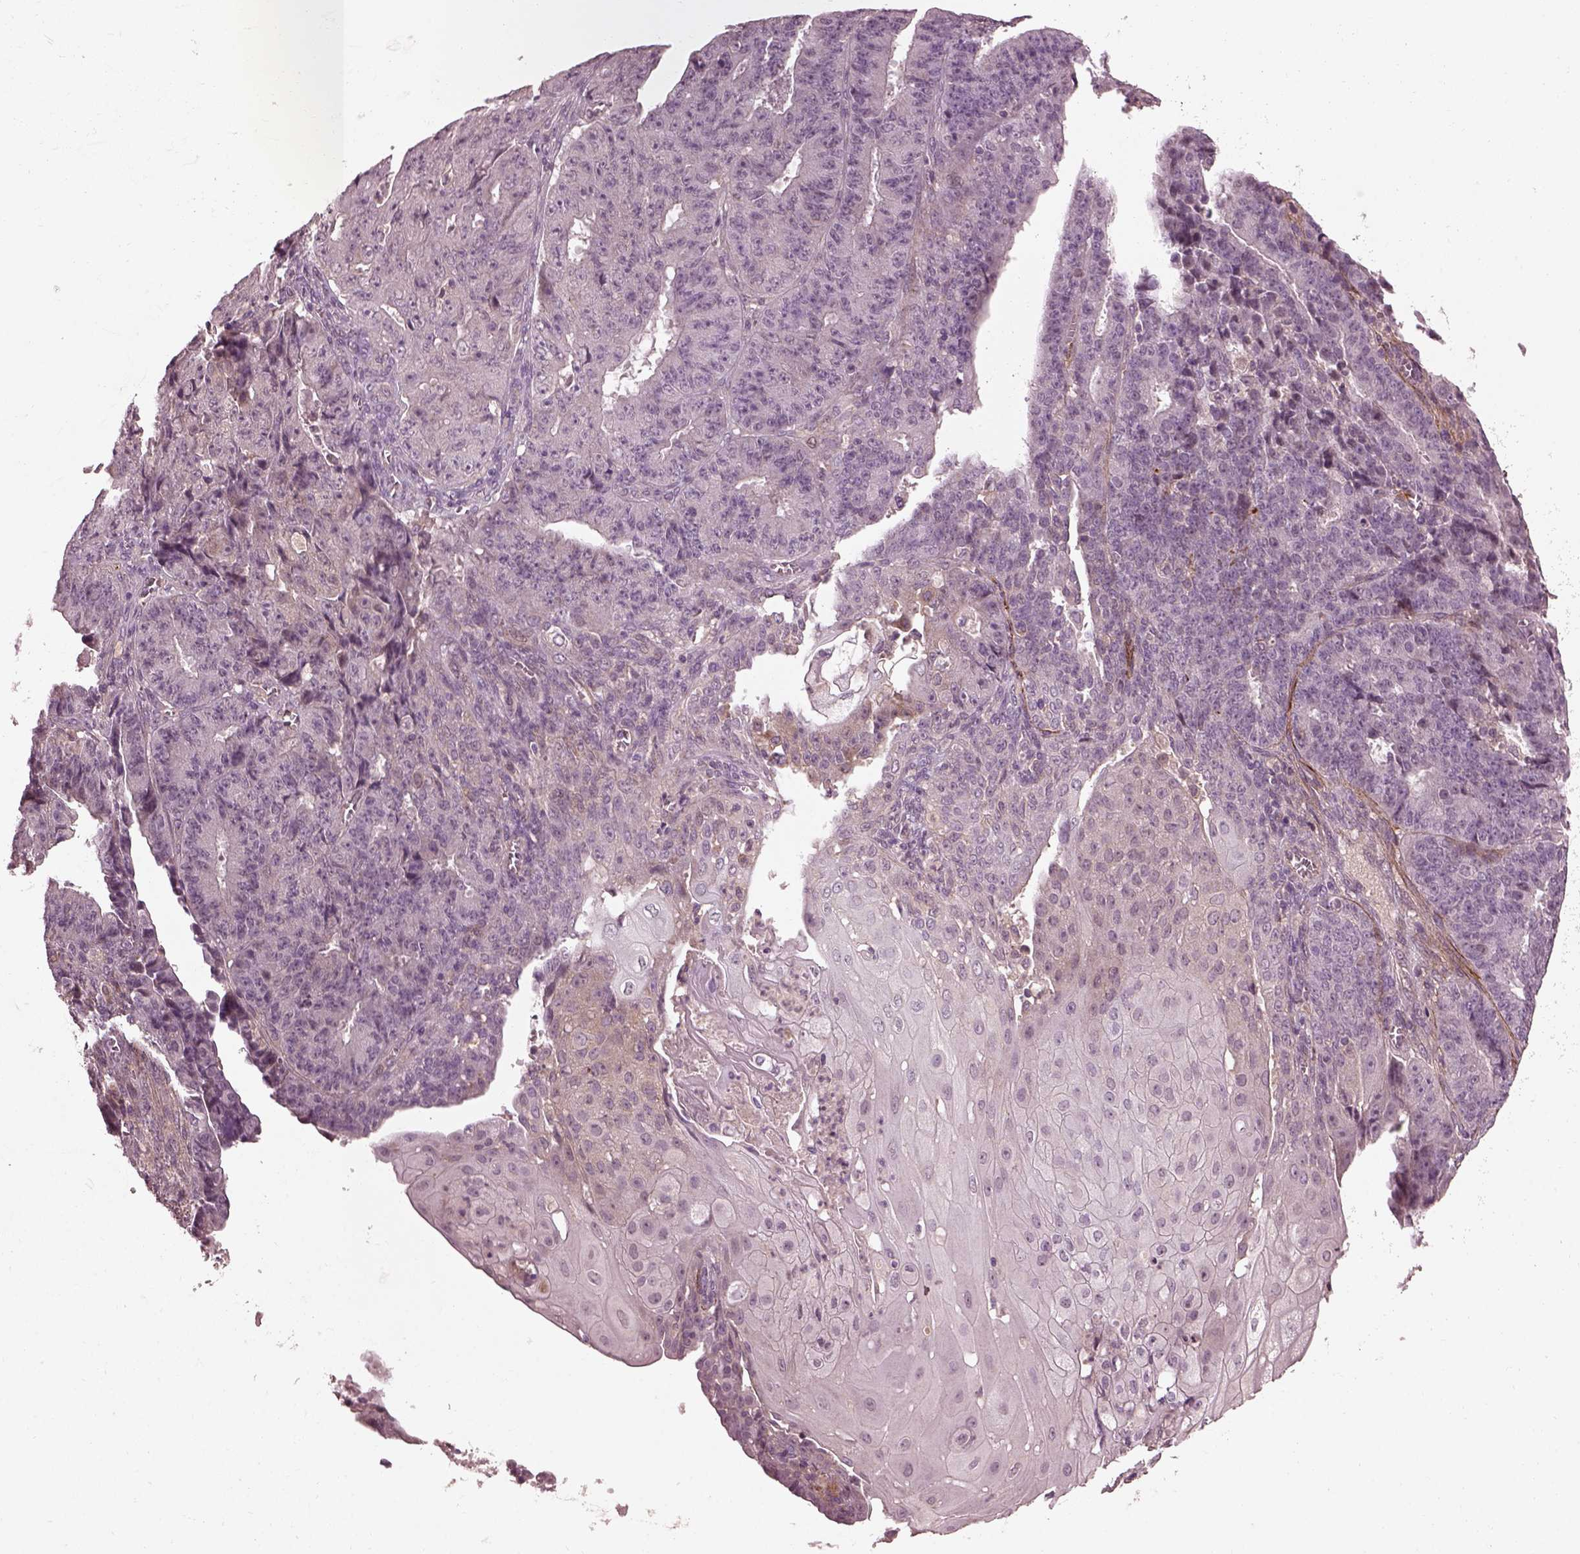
{"staining": {"intensity": "negative", "quantity": "none", "location": "none"}, "tissue": "ovarian cancer", "cell_type": "Tumor cells", "image_type": "cancer", "snomed": [{"axis": "morphology", "description": "Carcinoma, endometroid"}, {"axis": "topography", "description": "Ovary"}], "caption": "This micrograph is of endometroid carcinoma (ovarian) stained with immunohistochemistry (IHC) to label a protein in brown with the nuclei are counter-stained blue. There is no expression in tumor cells. (DAB immunohistochemistry (IHC), high magnification).", "gene": "EFEMP1", "patient": {"sex": "female", "age": 42}}